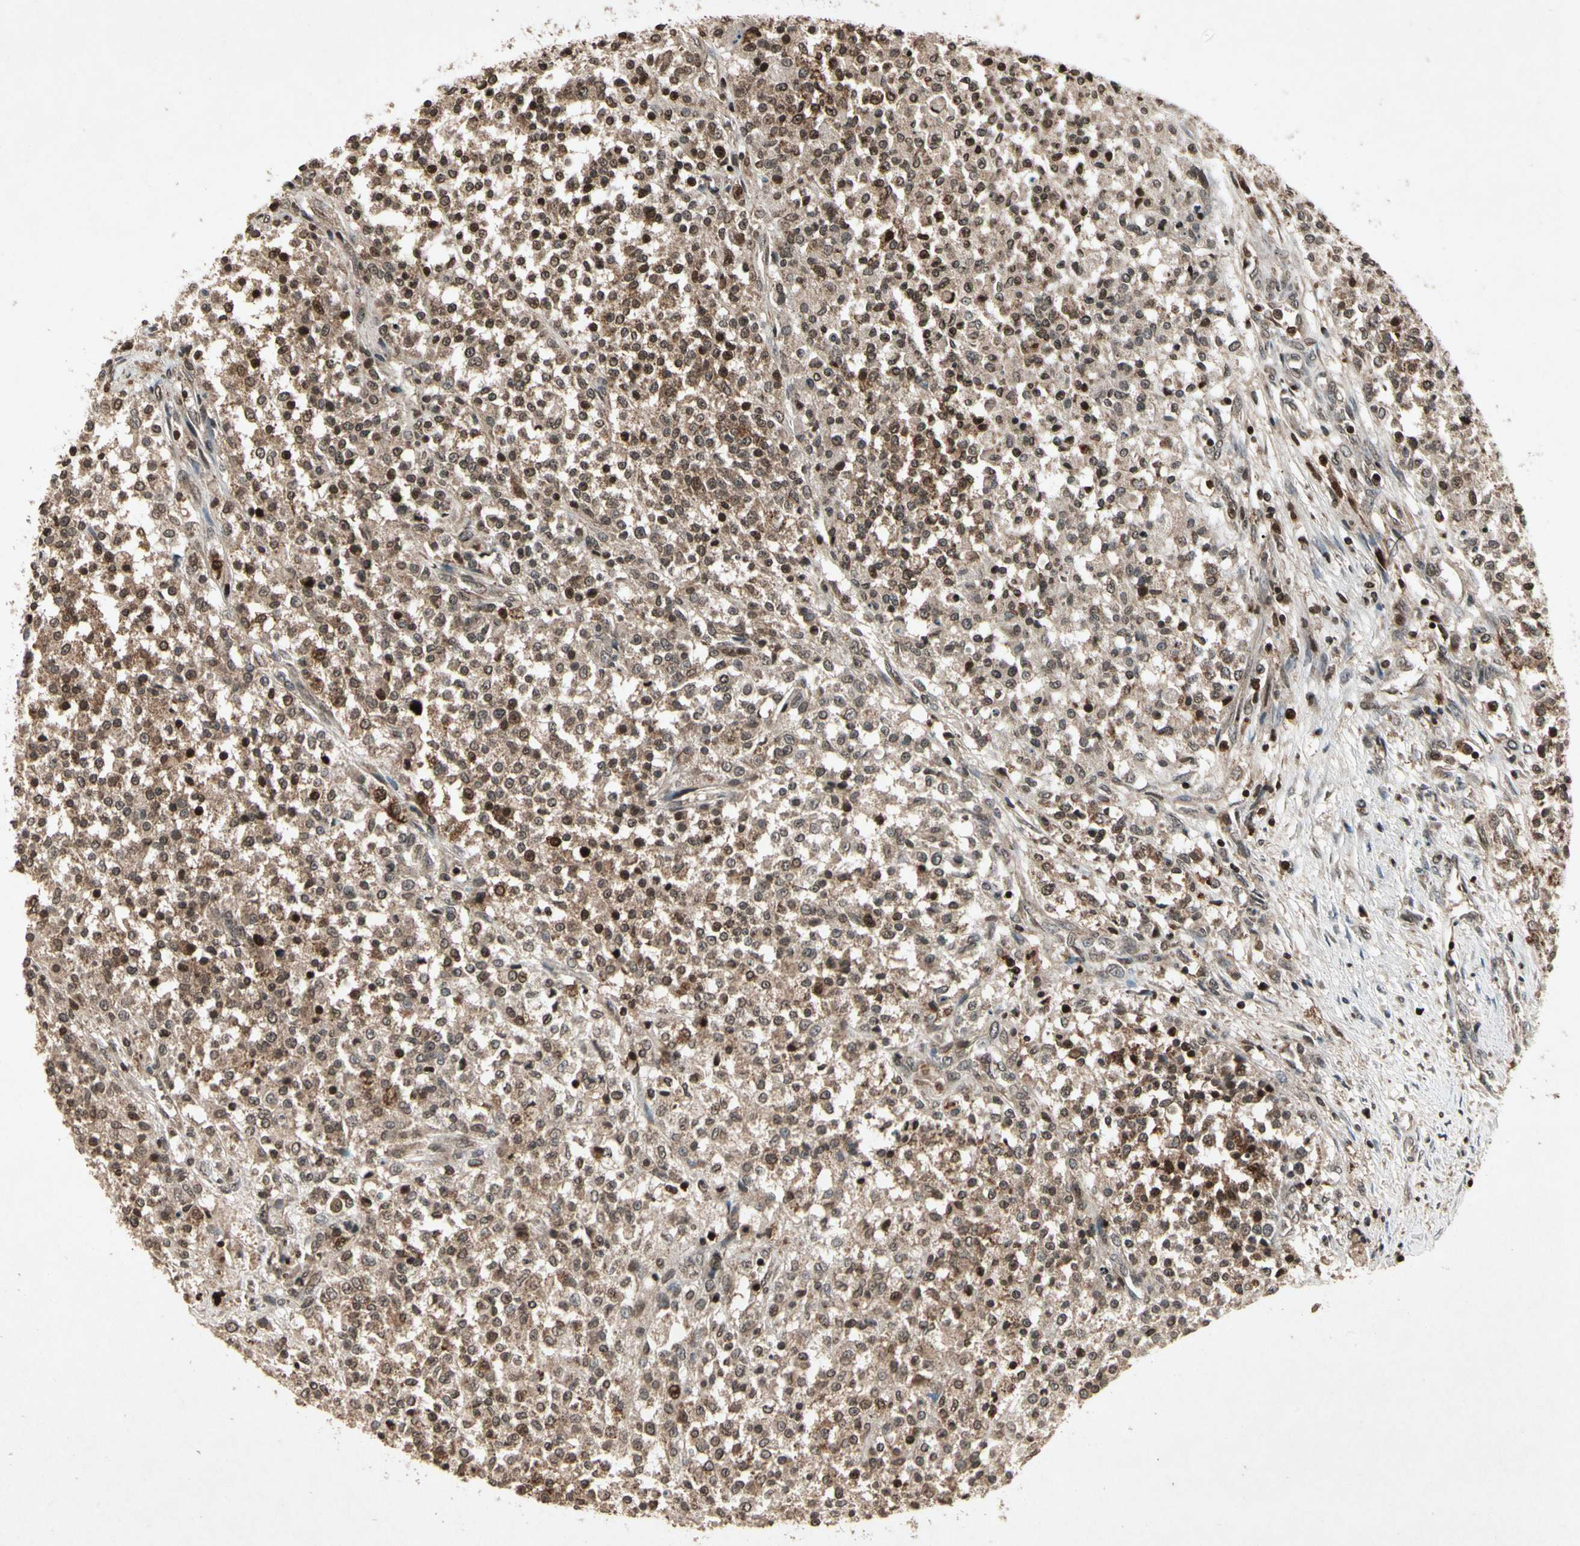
{"staining": {"intensity": "moderate", "quantity": ">75%", "location": "cytoplasmic/membranous"}, "tissue": "testis cancer", "cell_type": "Tumor cells", "image_type": "cancer", "snomed": [{"axis": "morphology", "description": "Seminoma, NOS"}, {"axis": "topography", "description": "Testis"}], "caption": "Seminoma (testis) stained with DAB (3,3'-diaminobenzidine) IHC shows medium levels of moderate cytoplasmic/membranous positivity in about >75% of tumor cells.", "gene": "GLRX", "patient": {"sex": "male", "age": 59}}